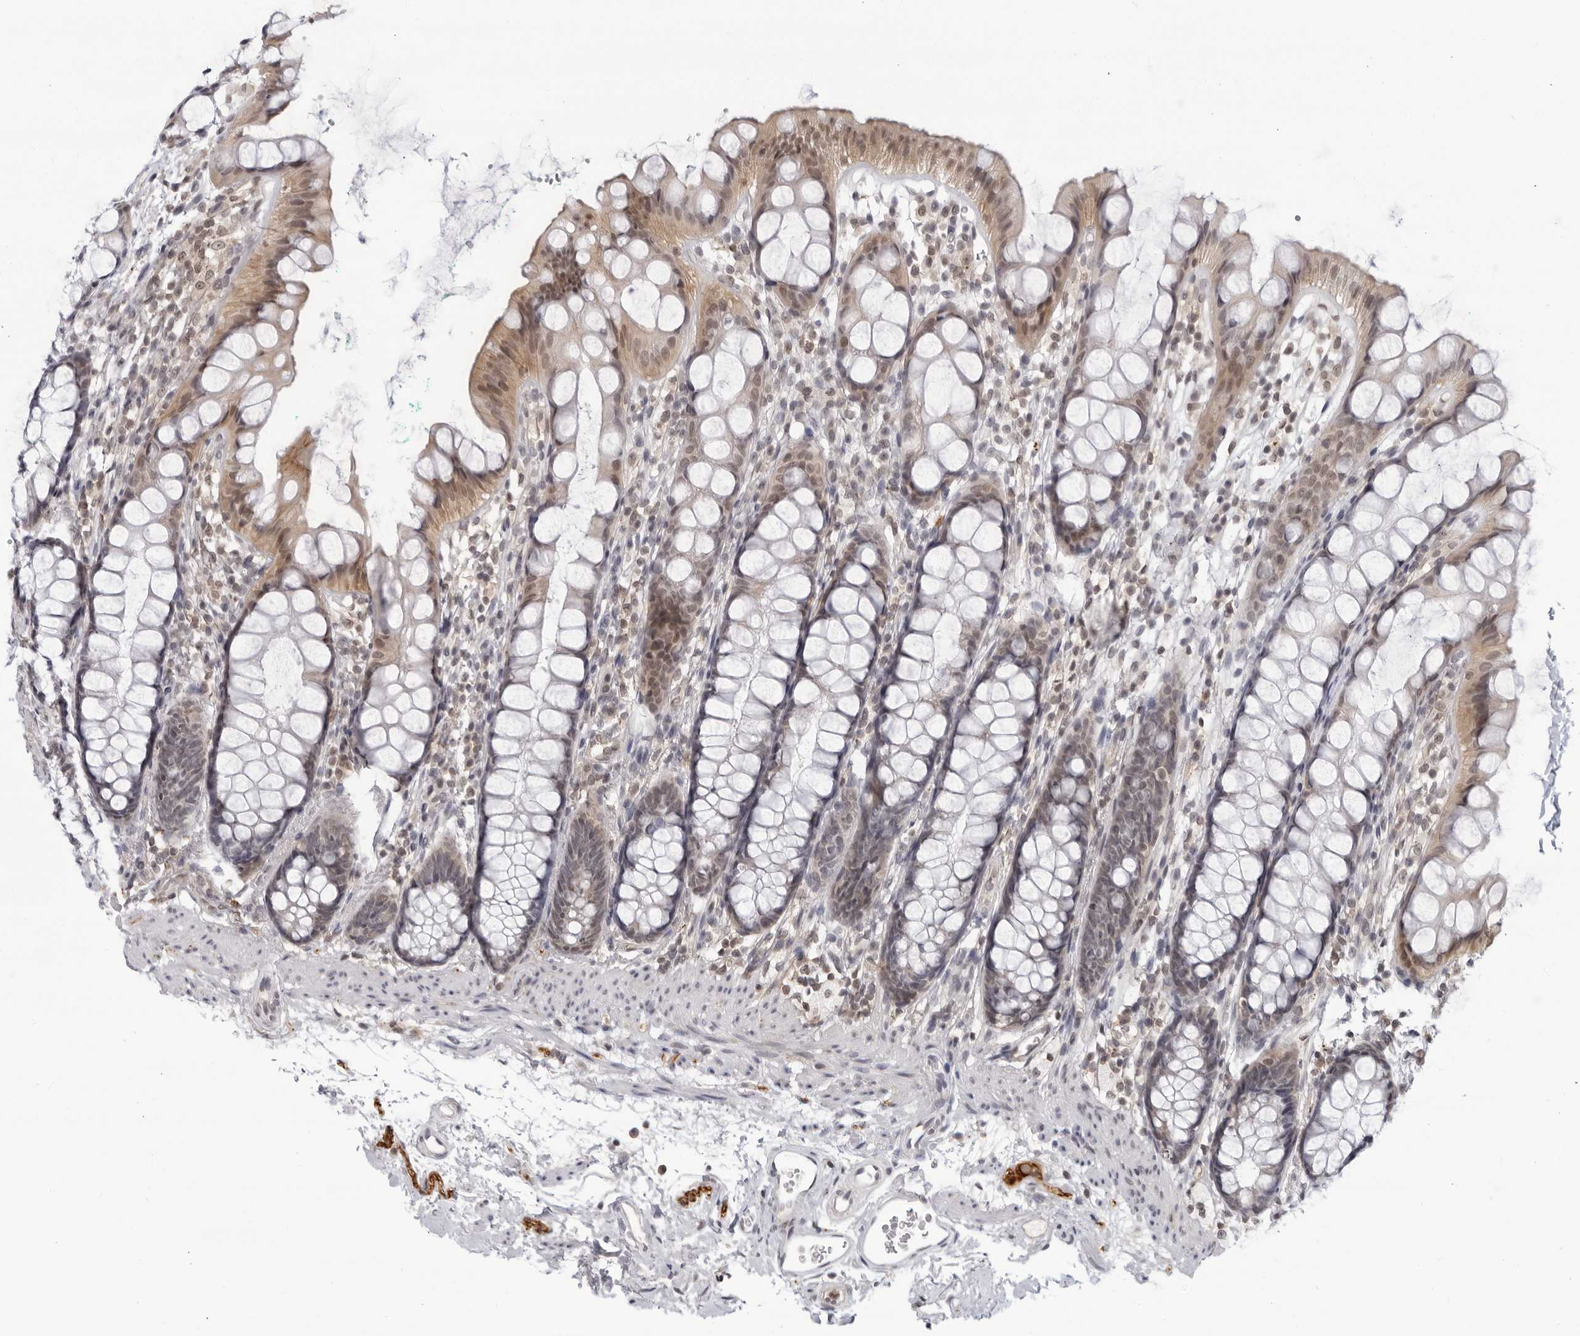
{"staining": {"intensity": "weak", "quantity": "25%-75%", "location": "cytoplasmic/membranous,nuclear"}, "tissue": "rectum", "cell_type": "Glandular cells", "image_type": "normal", "snomed": [{"axis": "morphology", "description": "Normal tissue, NOS"}, {"axis": "topography", "description": "Rectum"}], "caption": "High-power microscopy captured an immunohistochemistry (IHC) photomicrograph of benign rectum, revealing weak cytoplasmic/membranous,nuclear positivity in approximately 25%-75% of glandular cells.", "gene": "CC2D1B", "patient": {"sex": "female", "age": 65}}